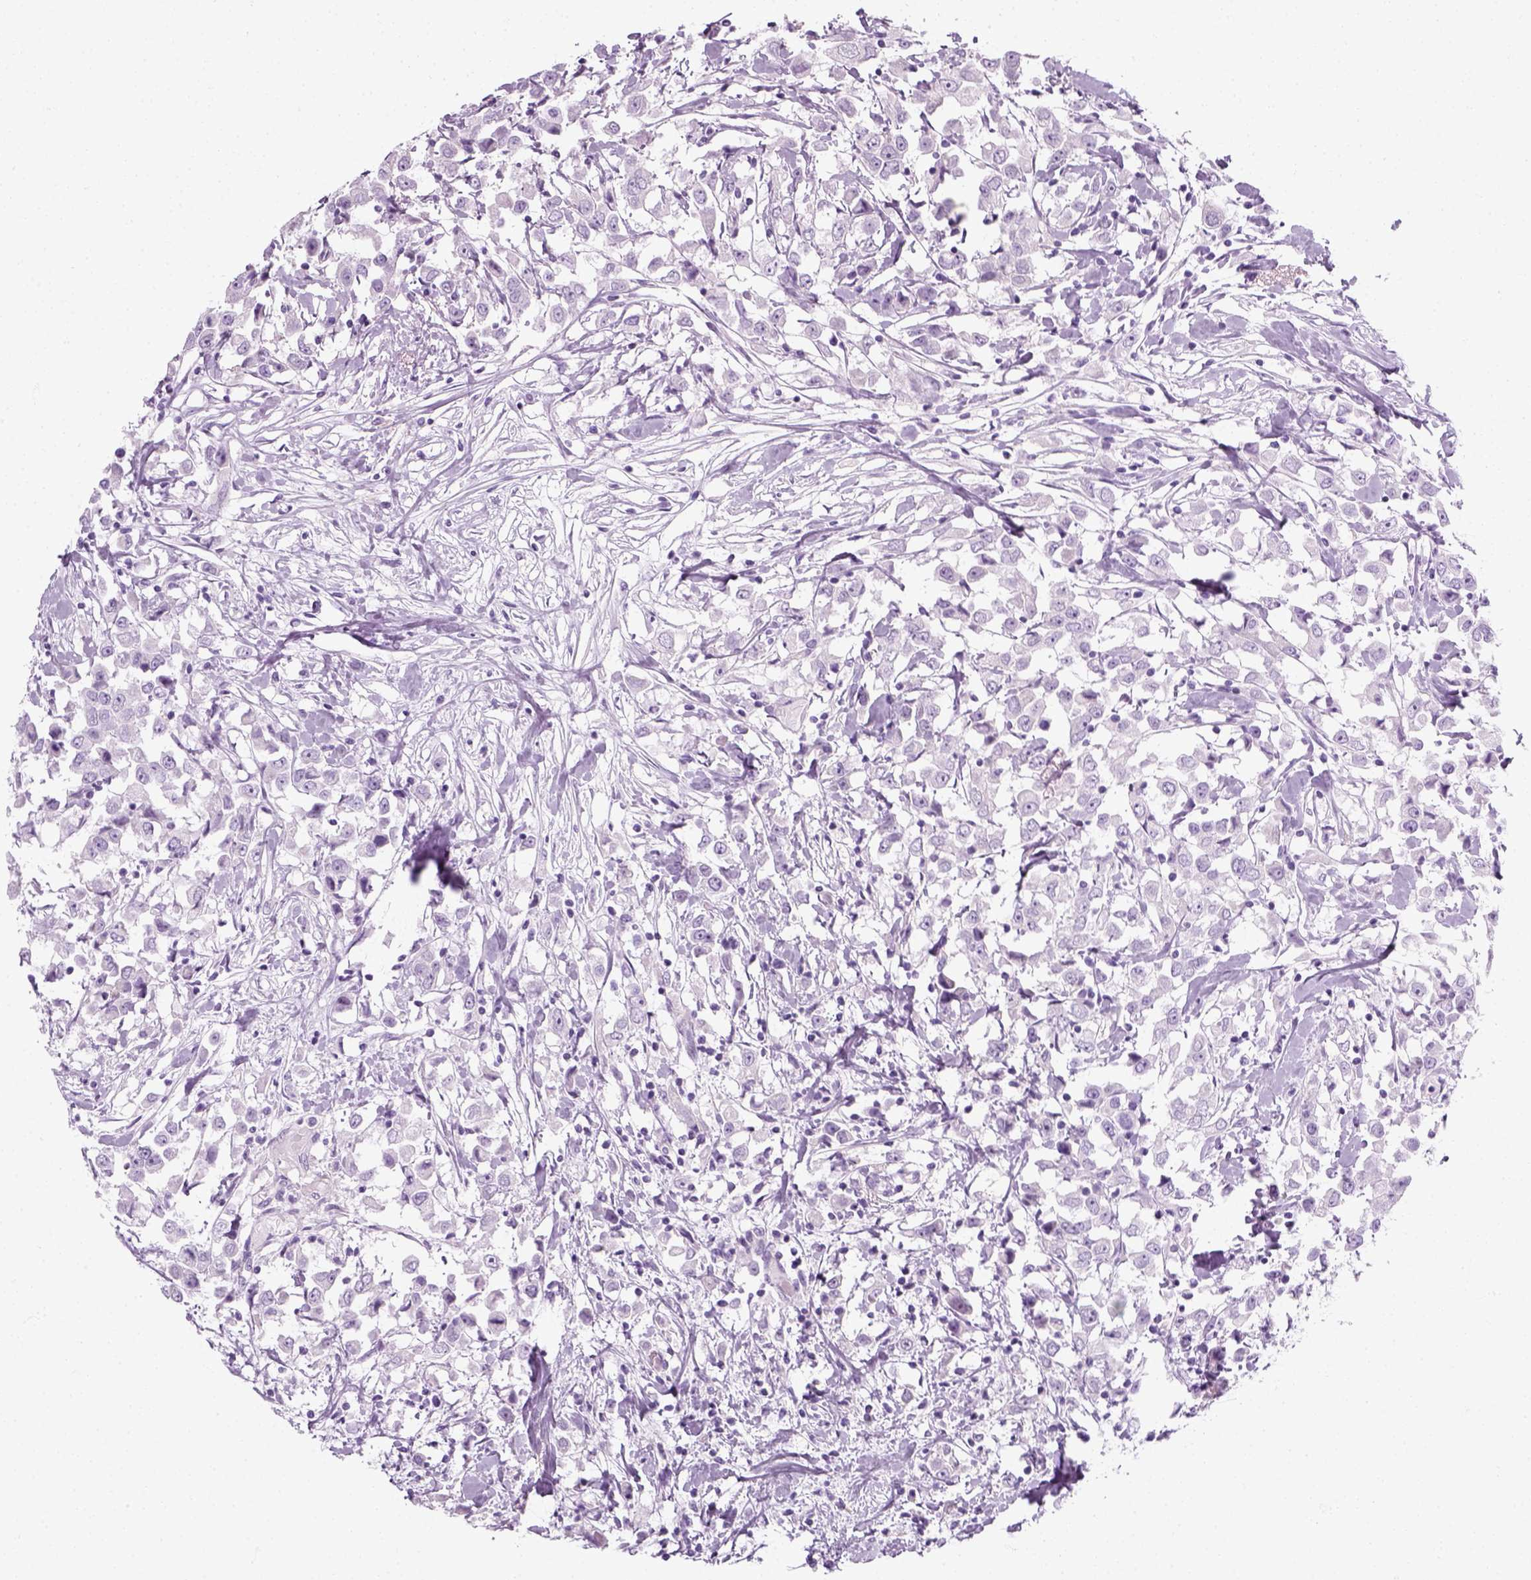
{"staining": {"intensity": "negative", "quantity": "none", "location": "none"}, "tissue": "breast cancer", "cell_type": "Tumor cells", "image_type": "cancer", "snomed": [{"axis": "morphology", "description": "Duct carcinoma"}, {"axis": "topography", "description": "Breast"}], "caption": "High magnification brightfield microscopy of breast cancer (invasive ductal carcinoma) stained with DAB (brown) and counterstained with hematoxylin (blue): tumor cells show no significant staining.", "gene": "SLC12A5", "patient": {"sex": "female", "age": 61}}